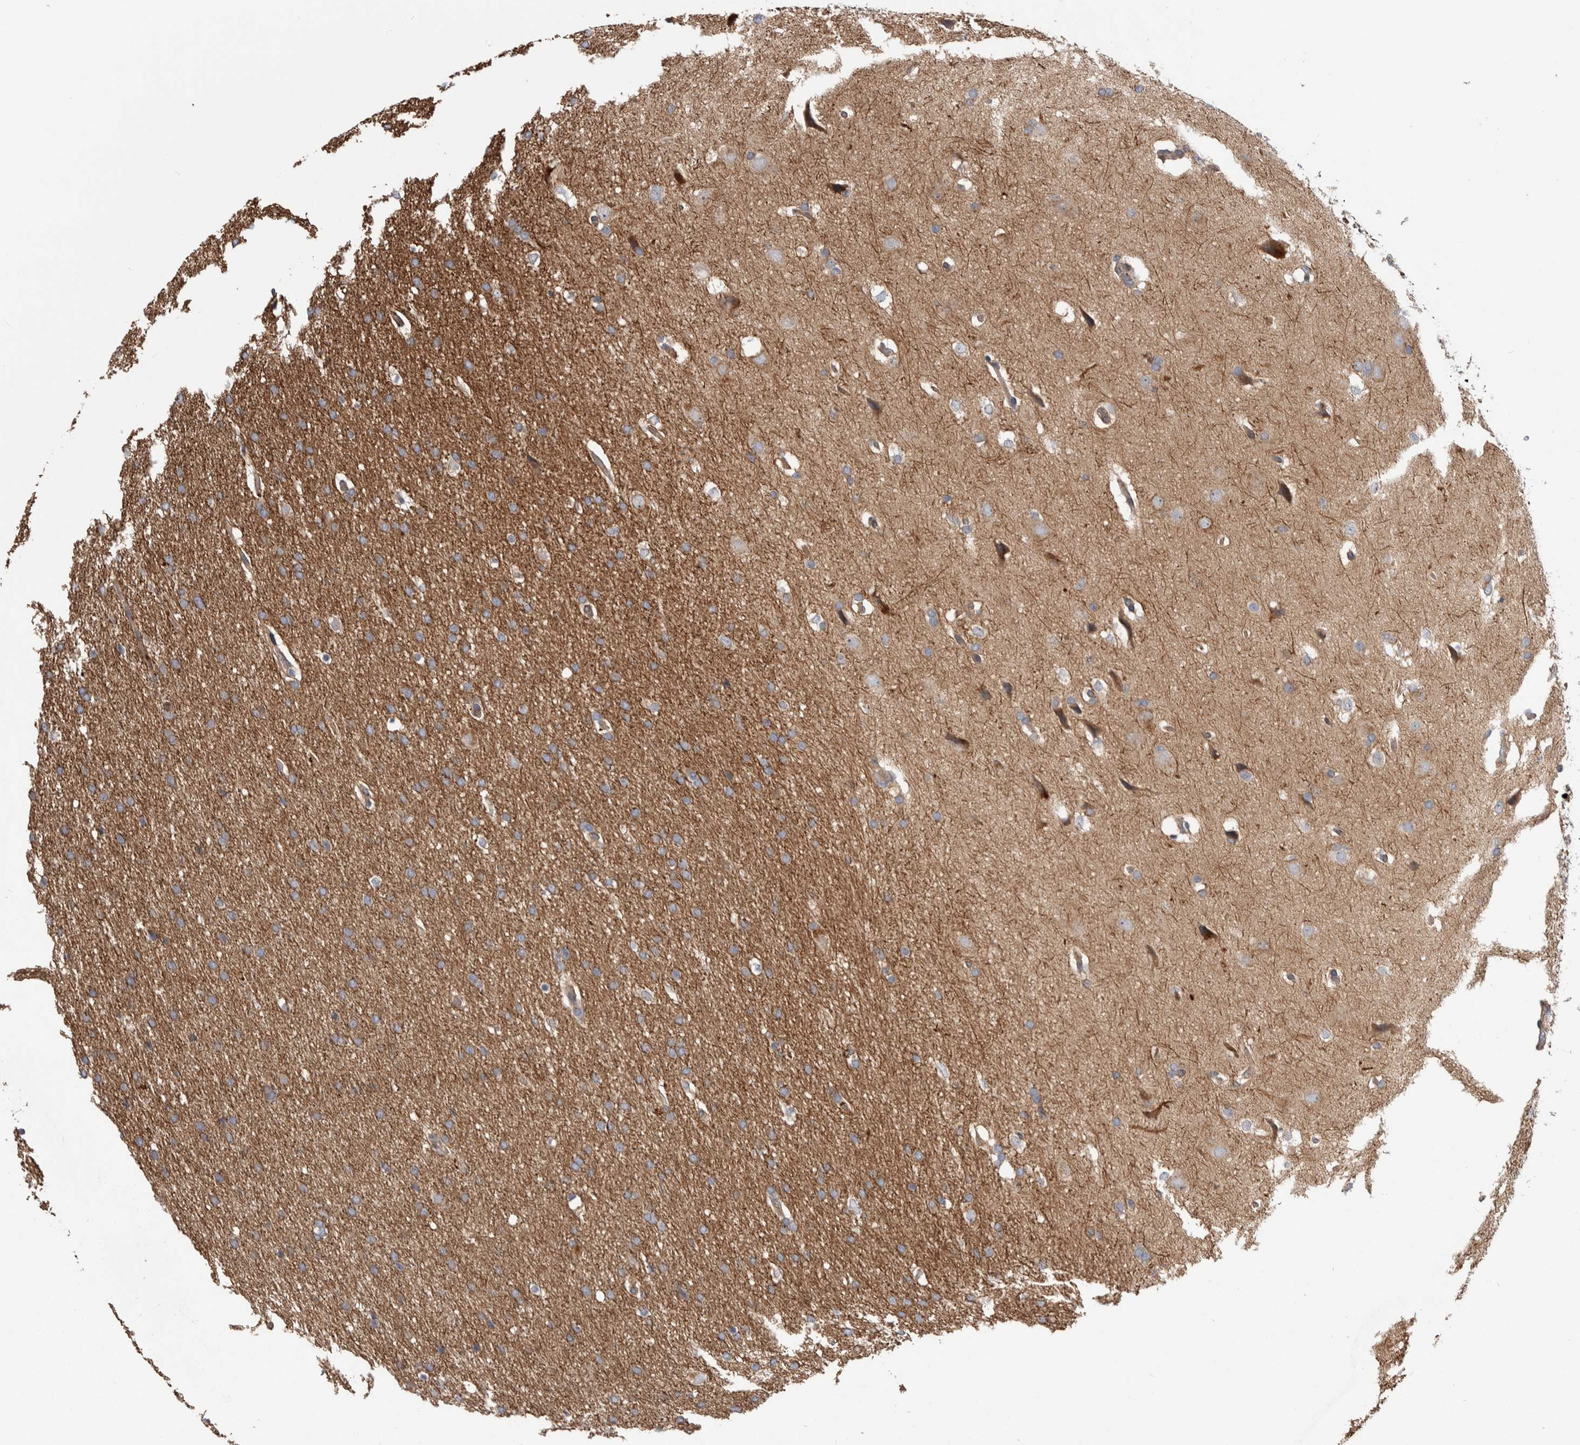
{"staining": {"intensity": "negative", "quantity": "none", "location": "none"}, "tissue": "glioma", "cell_type": "Tumor cells", "image_type": "cancer", "snomed": [{"axis": "morphology", "description": "Glioma, malignant, Low grade"}, {"axis": "topography", "description": "Brain"}], "caption": "A histopathology image of human glioma is negative for staining in tumor cells.", "gene": "SDCBP", "patient": {"sex": "female", "age": 37}}